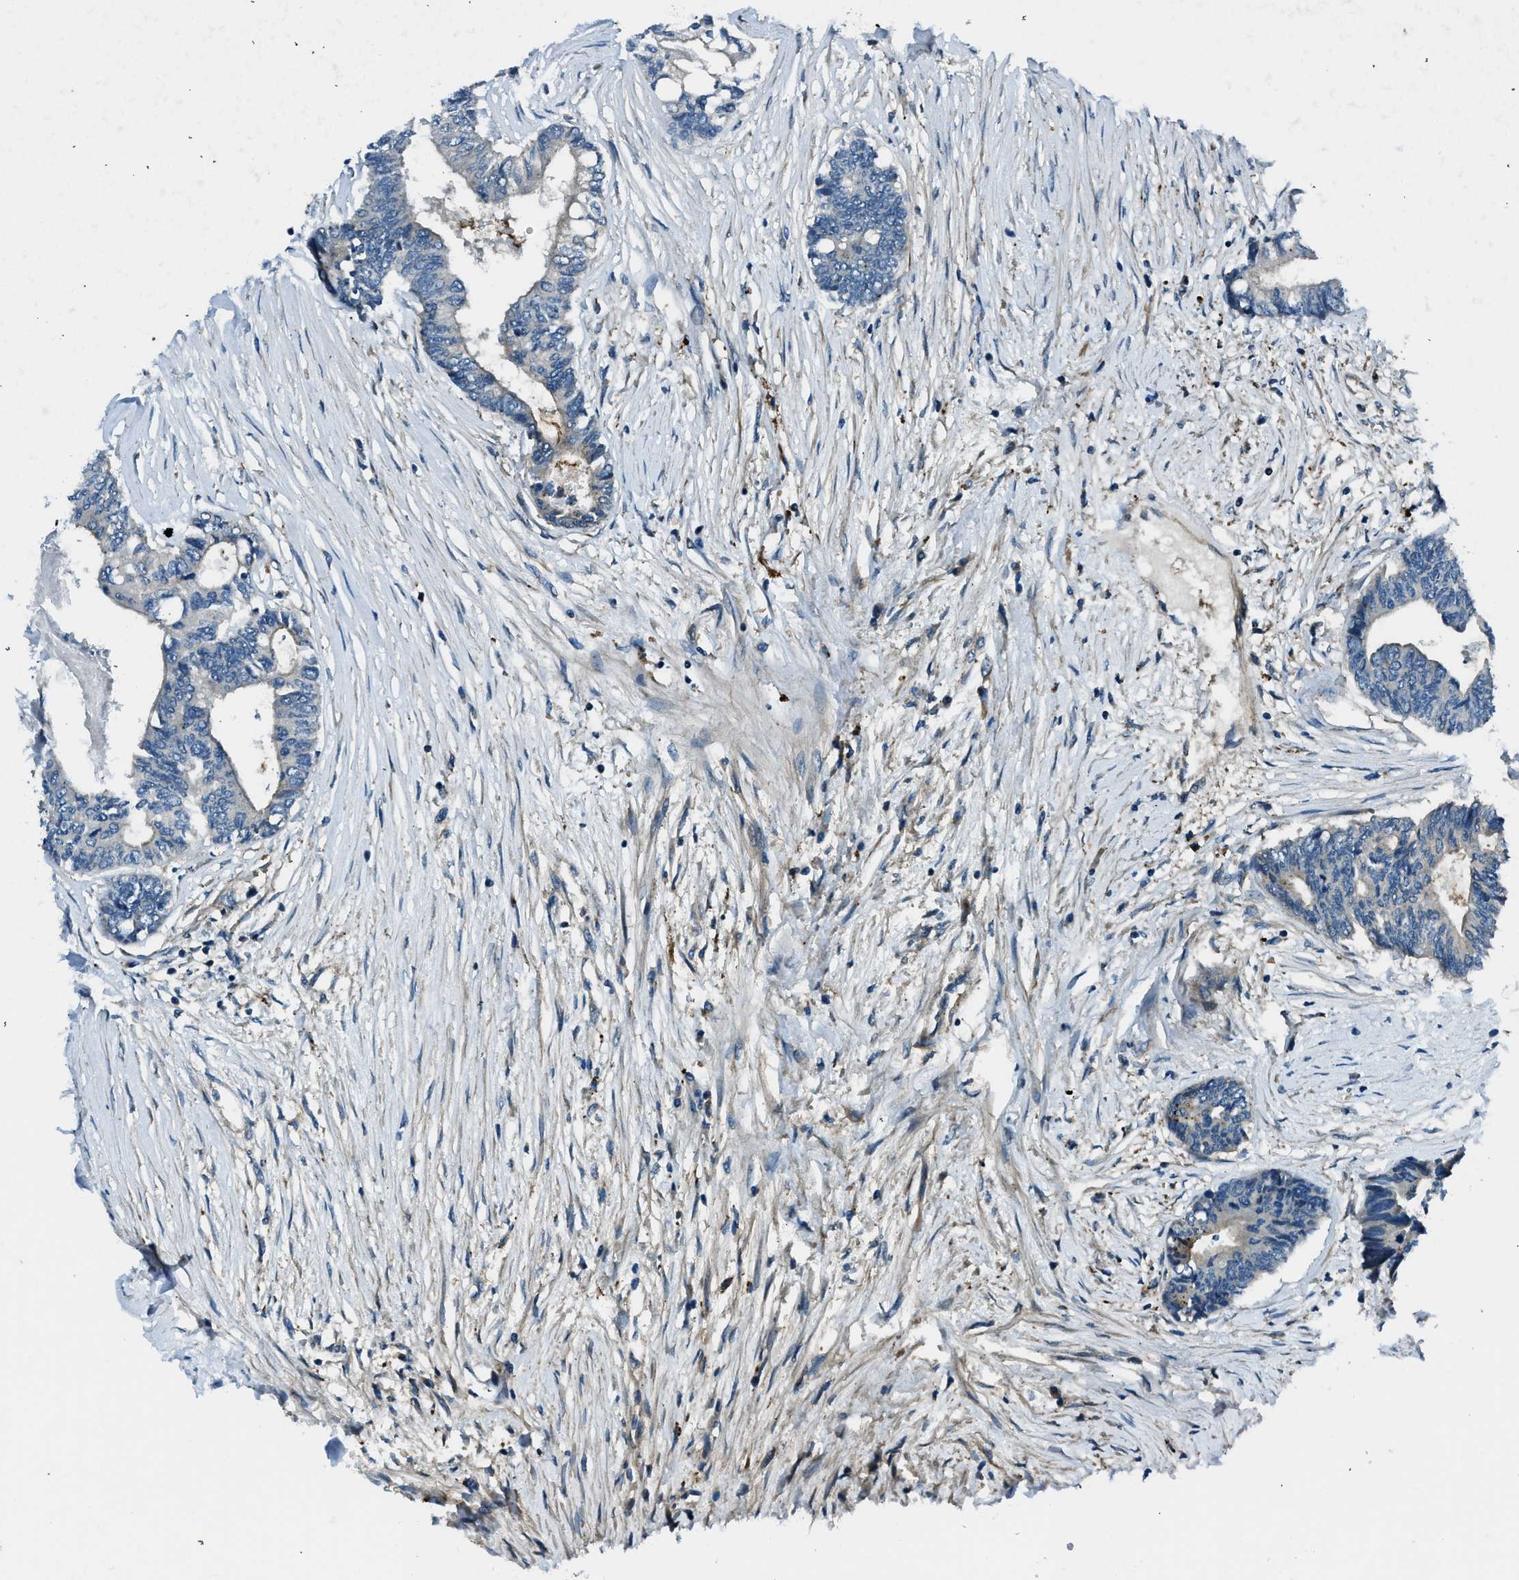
{"staining": {"intensity": "negative", "quantity": "none", "location": "none"}, "tissue": "colorectal cancer", "cell_type": "Tumor cells", "image_type": "cancer", "snomed": [{"axis": "morphology", "description": "Adenocarcinoma, NOS"}, {"axis": "topography", "description": "Rectum"}], "caption": "There is no significant staining in tumor cells of colorectal cancer.", "gene": "SLC19A2", "patient": {"sex": "male", "age": 63}}